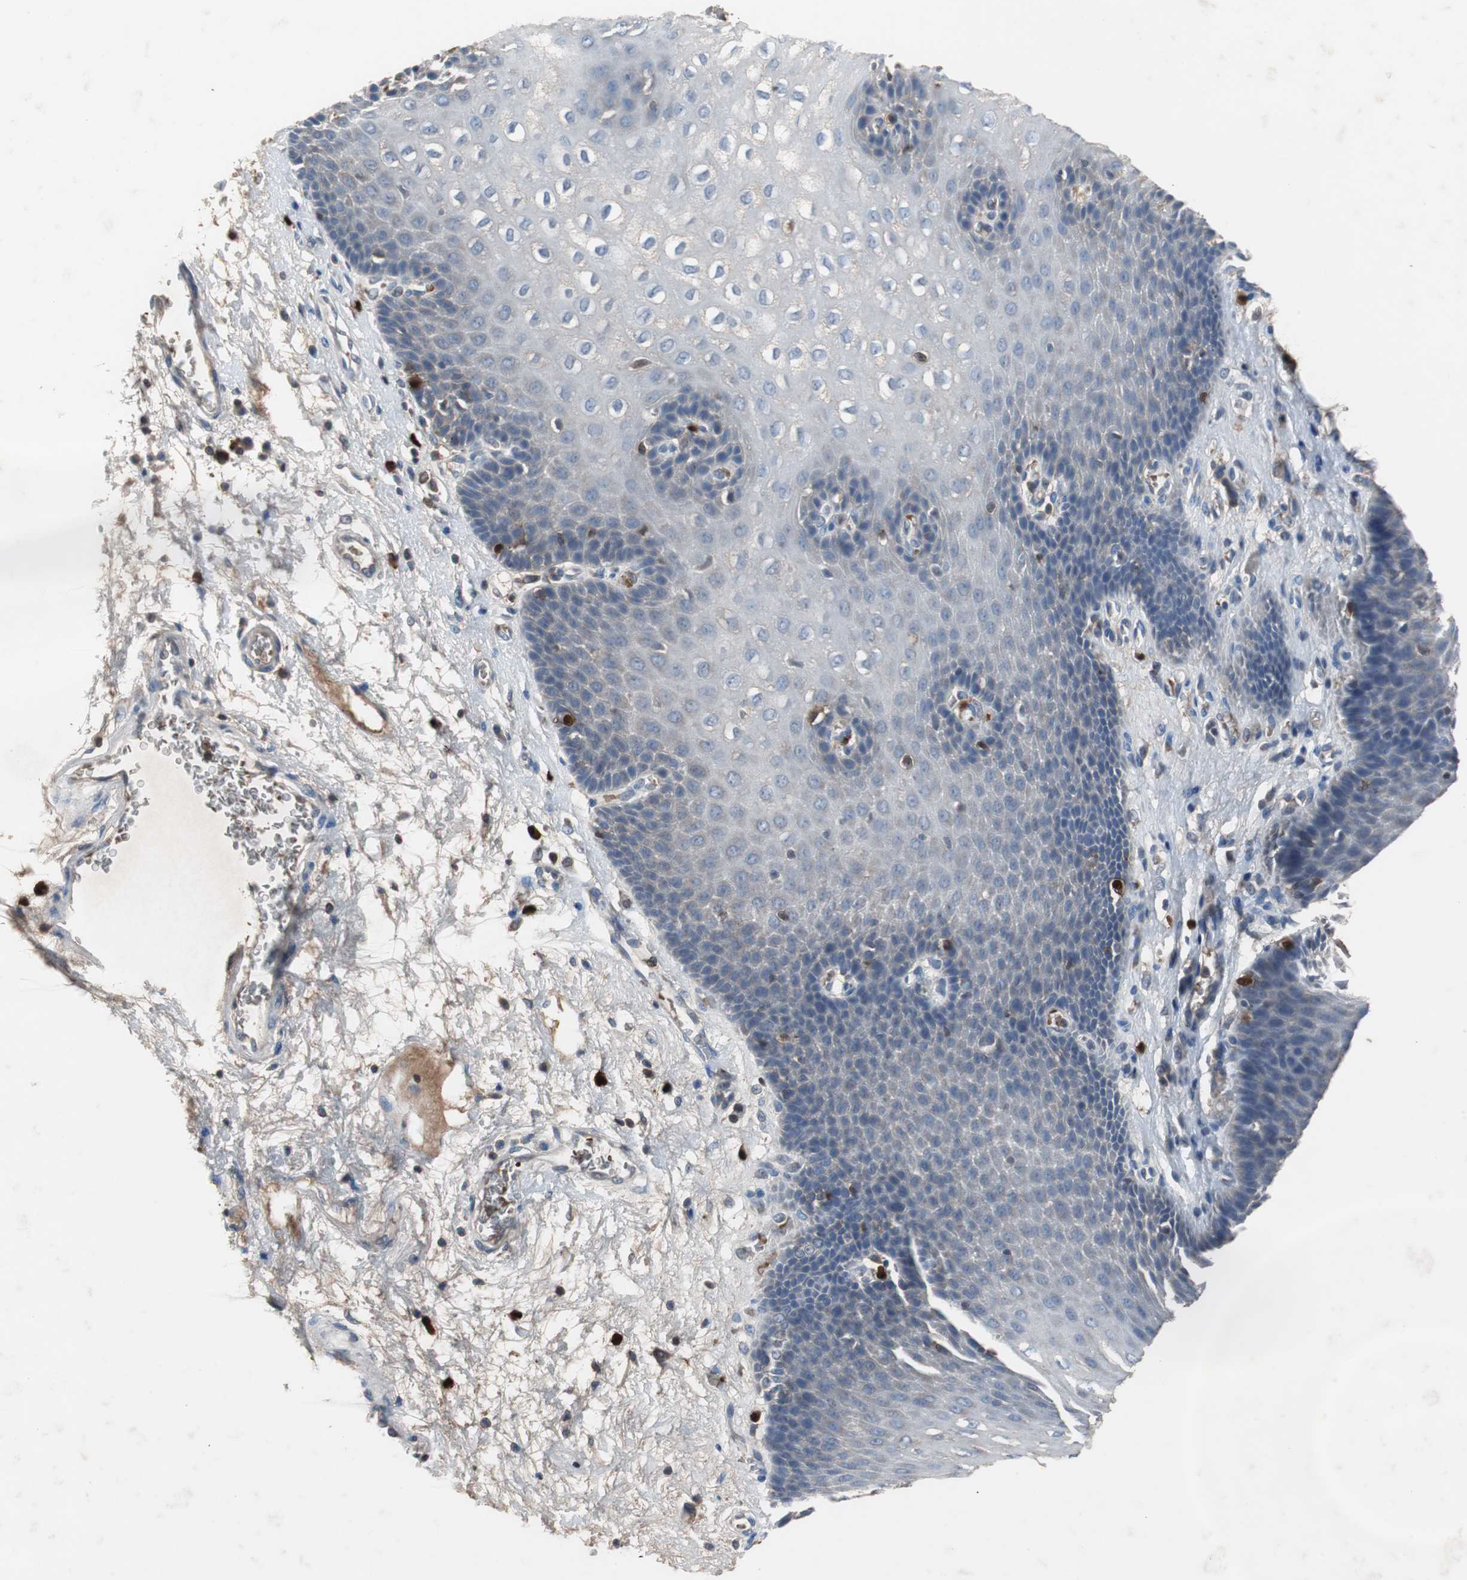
{"staining": {"intensity": "negative", "quantity": "none", "location": "none"}, "tissue": "esophagus", "cell_type": "Squamous epithelial cells", "image_type": "normal", "snomed": [{"axis": "morphology", "description": "Normal tissue, NOS"}, {"axis": "topography", "description": "Esophagus"}], "caption": "A histopathology image of esophagus stained for a protein shows no brown staining in squamous epithelial cells.", "gene": "CALB2", "patient": {"sex": "male", "age": 48}}